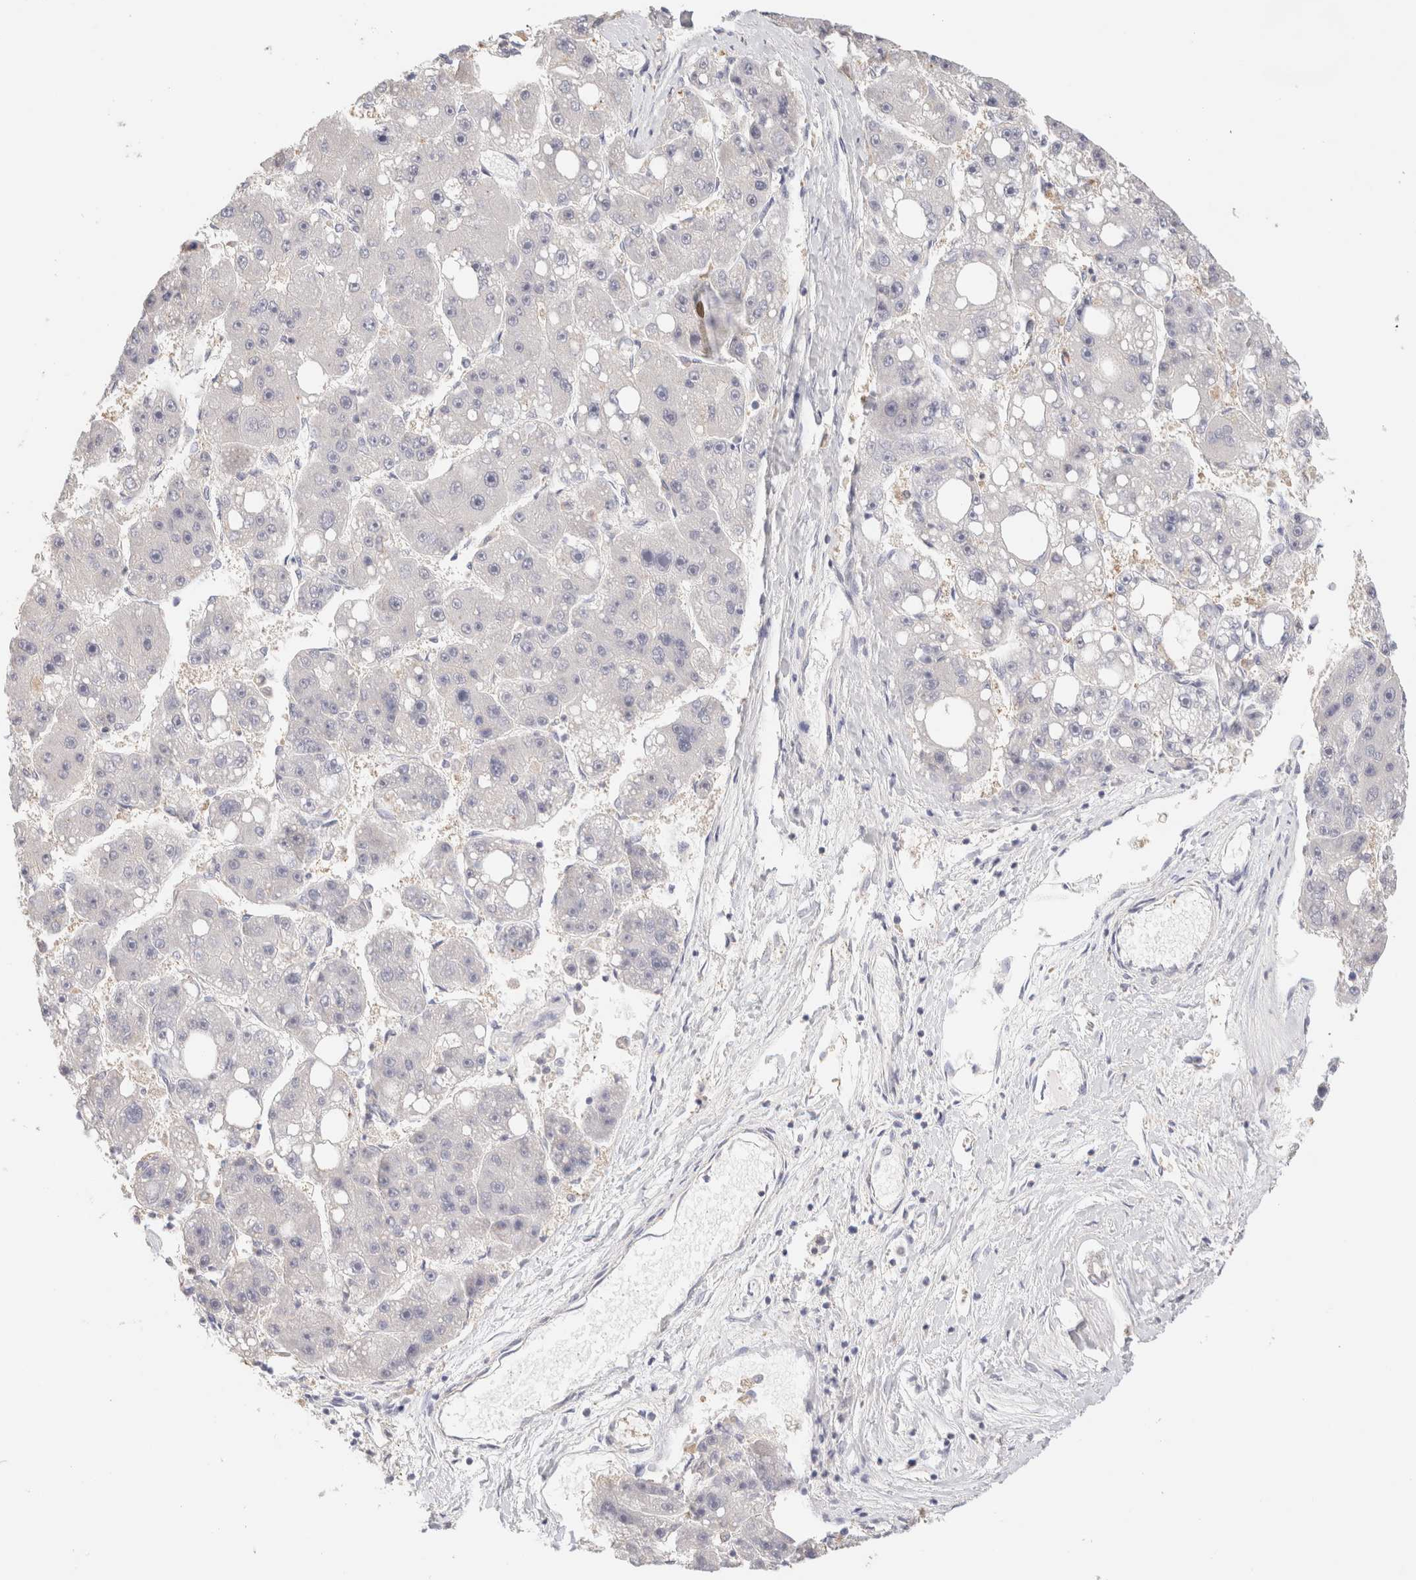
{"staining": {"intensity": "negative", "quantity": "none", "location": "none"}, "tissue": "liver cancer", "cell_type": "Tumor cells", "image_type": "cancer", "snomed": [{"axis": "morphology", "description": "Carcinoma, Hepatocellular, NOS"}, {"axis": "topography", "description": "Liver"}], "caption": "Immunohistochemical staining of human liver hepatocellular carcinoma reveals no significant staining in tumor cells.", "gene": "SCGB2A2", "patient": {"sex": "female", "age": 61}}